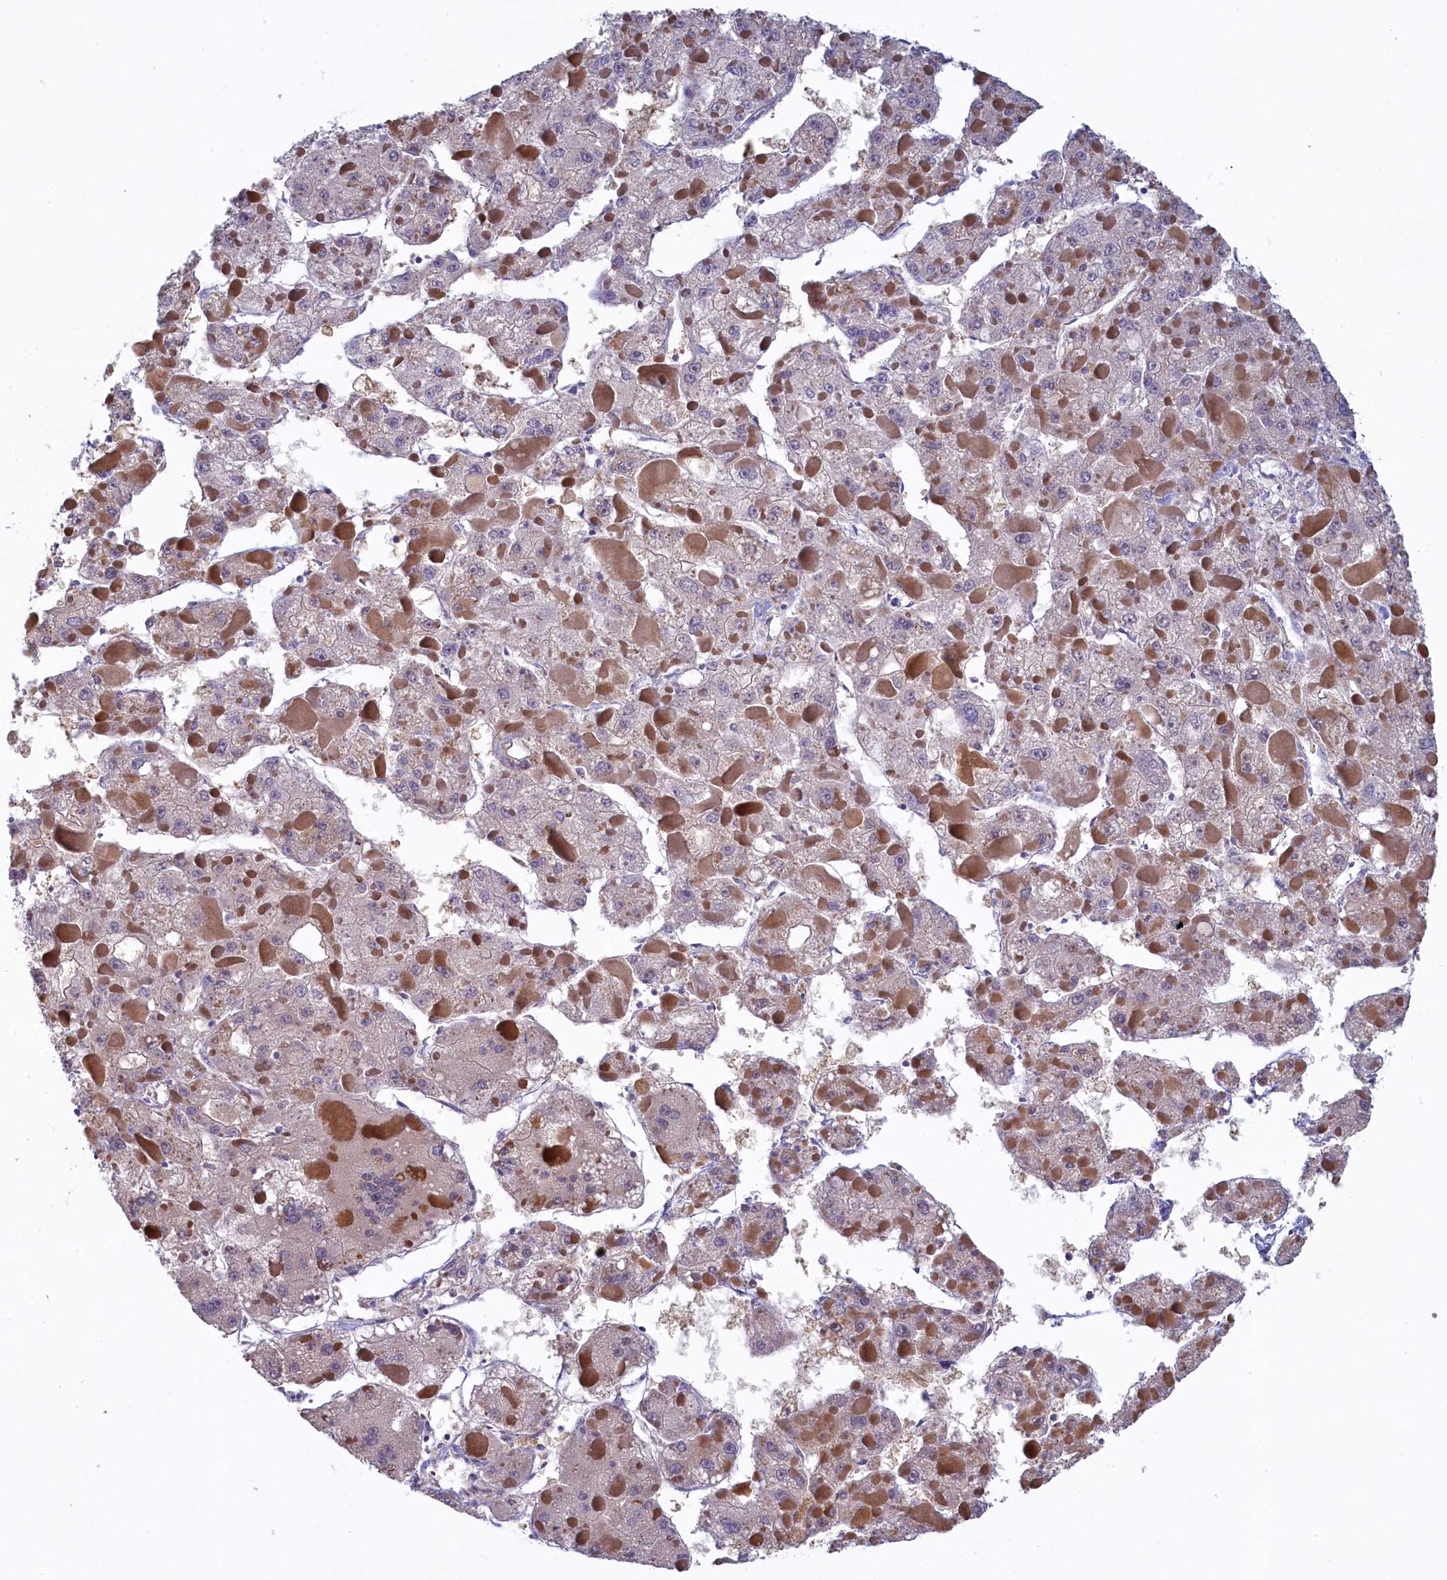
{"staining": {"intensity": "negative", "quantity": "none", "location": "none"}, "tissue": "liver cancer", "cell_type": "Tumor cells", "image_type": "cancer", "snomed": [{"axis": "morphology", "description": "Carcinoma, Hepatocellular, NOS"}, {"axis": "topography", "description": "Liver"}], "caption": "This is an immunohistochemistry photomicrograph of human liver cancer. There is no expression in tumor cells.", "gene": "UCHL3", "patient": {"sex": "female", "age": 73}}